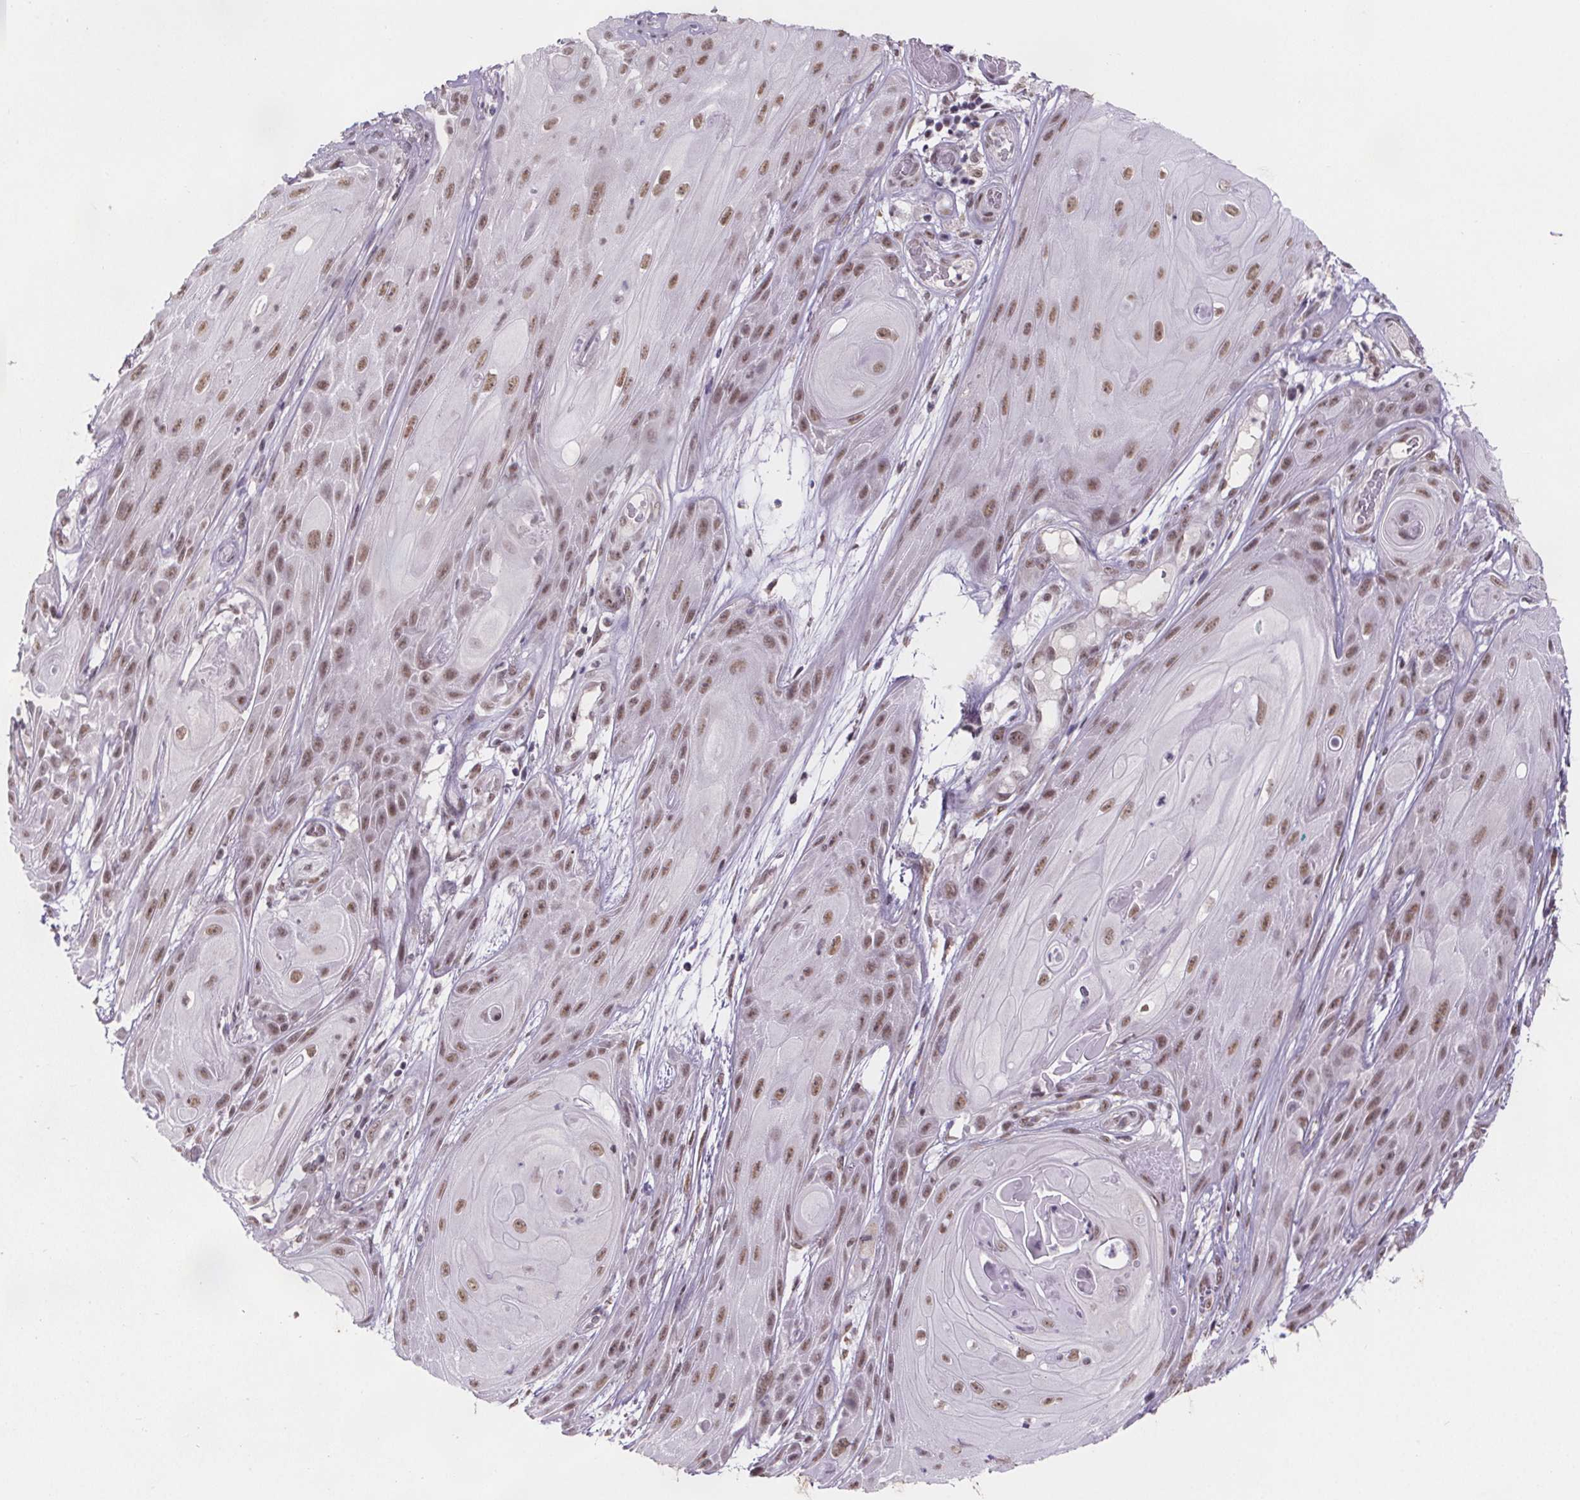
{"staining": {"intensity": "moderate", "quantity": ">75%", "location": "nuclear"}, "tissue": "skin cancer", "cell_type": "Tumor cells", "image_type": "cancer", "snomed": [{"axis": "morphology", "description": "Squamous cell carcinoma, NOS"}, {"axis": "topography", "description": "Skin"}], "caption": "Moderate nuclear positivity is identified in about >75% of tumor cells in skin cancer. (DAB (3,3'-diaminobenzidine) IHC, brown staining for protein, blue staining for nuclei).", "gene": "ZNF572", "patient": {"sex": "male", "age": 62}}